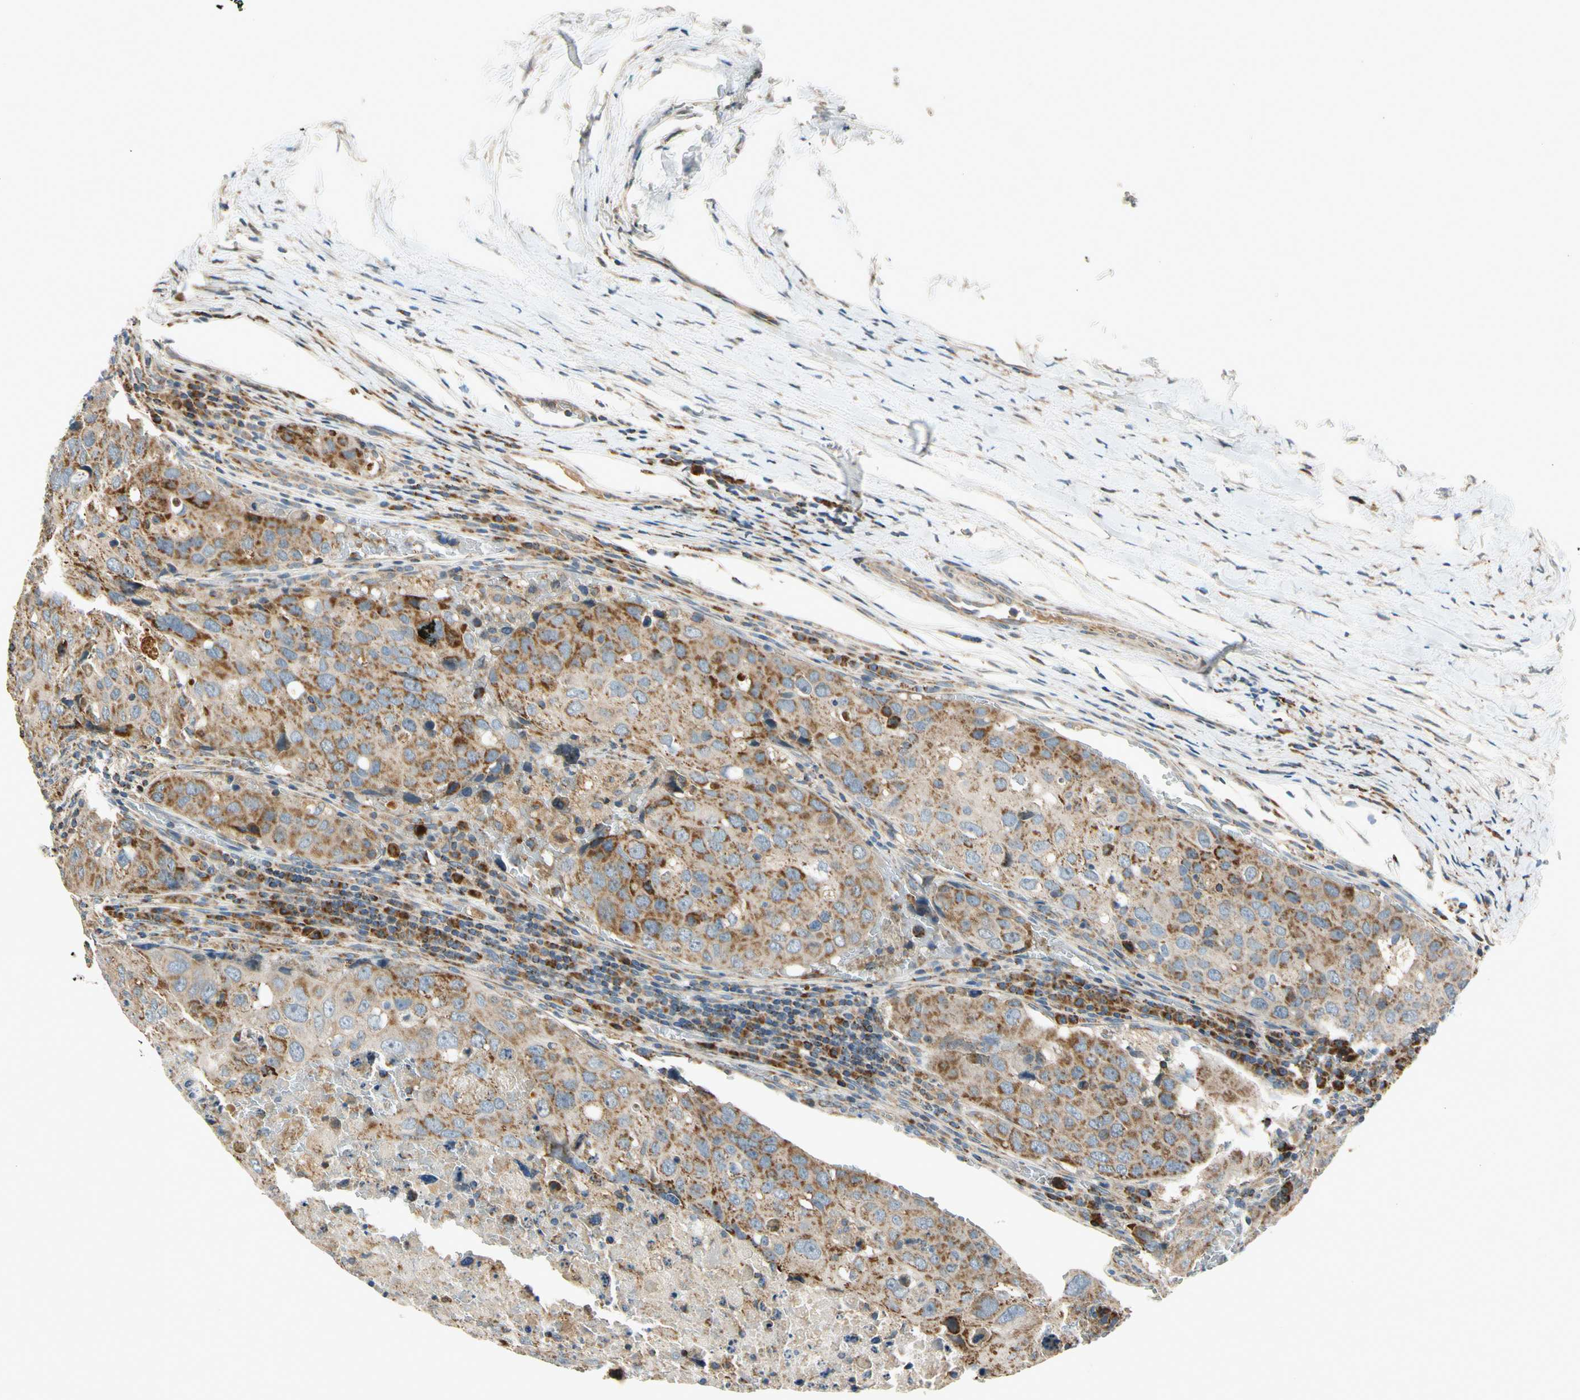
{"staining": {"intensity": "moderate", "quantity": ">75%", "location": "cytoplasmic/membranous"}, "tissue": "urothelial cancer", "cell_type": "Tumor cells", "image_type": "cancer", "snomed": [{"axis": "morphology", "description": "Urothelial carcinoma, High grade"}, {"axis": "topography", "description": "Lymph node"}, {"axis": "topography", "description": "Urinary bladder"}], "caption": "Immunohistochemistry photomicrograph of urothelial cancer stained for a protein (brown), which reveals medium levels of moderate cytoplasmic/membranous positivity in about >75% of tumor cells.", "gene": "NPHP3", "patient": {"sex": "male", "age": 51}}